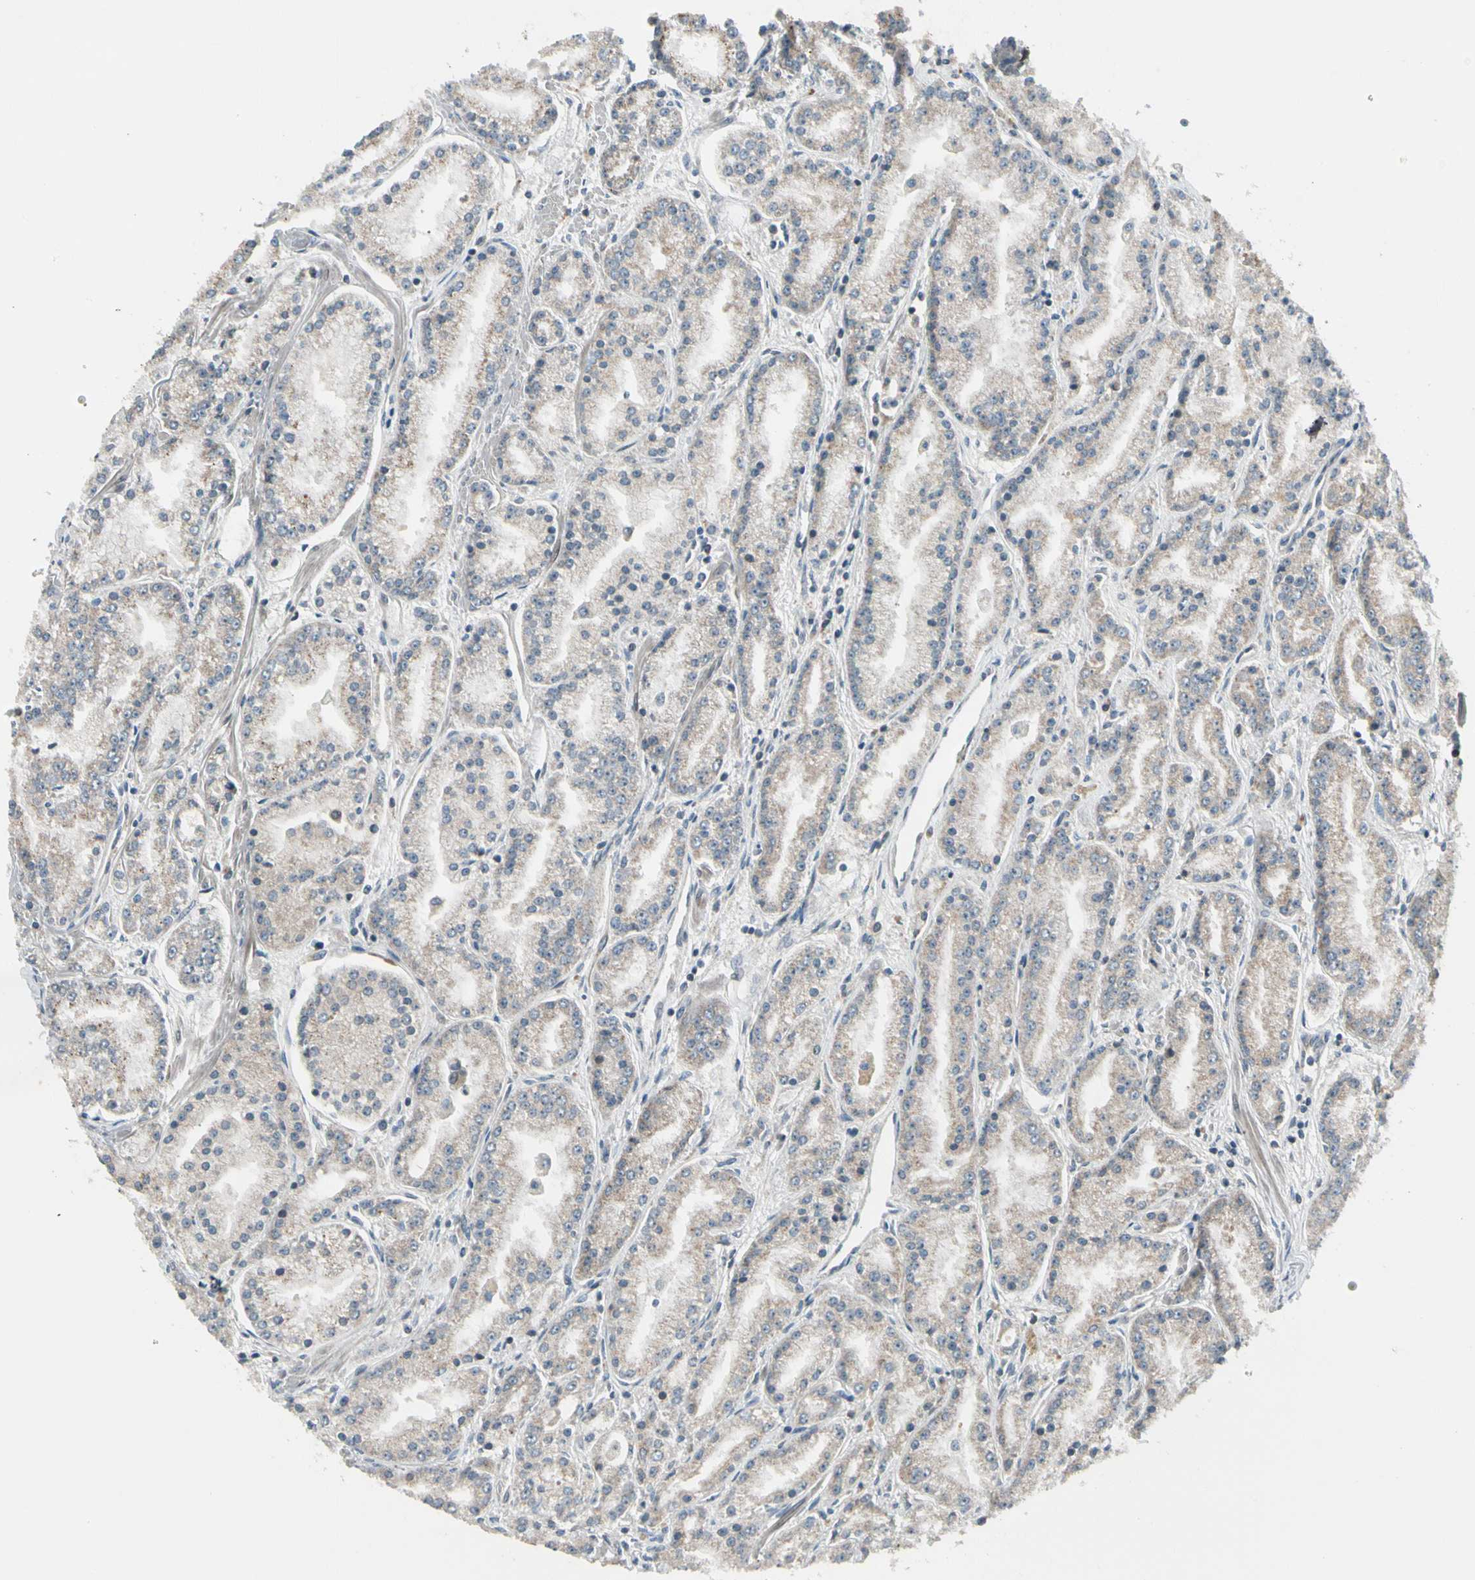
{"staining": {"intensity": "weak", "quantity": ">75%", "location": "cytoplasmic/membranous"}, "tissue": "prostate cancer", "cell_type": "Tumor cells", "image_type": "cancer", "snomed": [{"axis": "morphology", "description": "Adenocarcinoma, High grade"}, {"axis": "topography", "description": "Prostate"}], "caption": "High-grade adenocarcinoma (prostate) stained for a protein displays weak cytoplasmic/membranous positivity in tumor cells. Immunohistochemistry stains the protein in brown and the nuclei are stained blue.", "gene": "TRIO", "patient": {"sex": "male", "age": 61}}